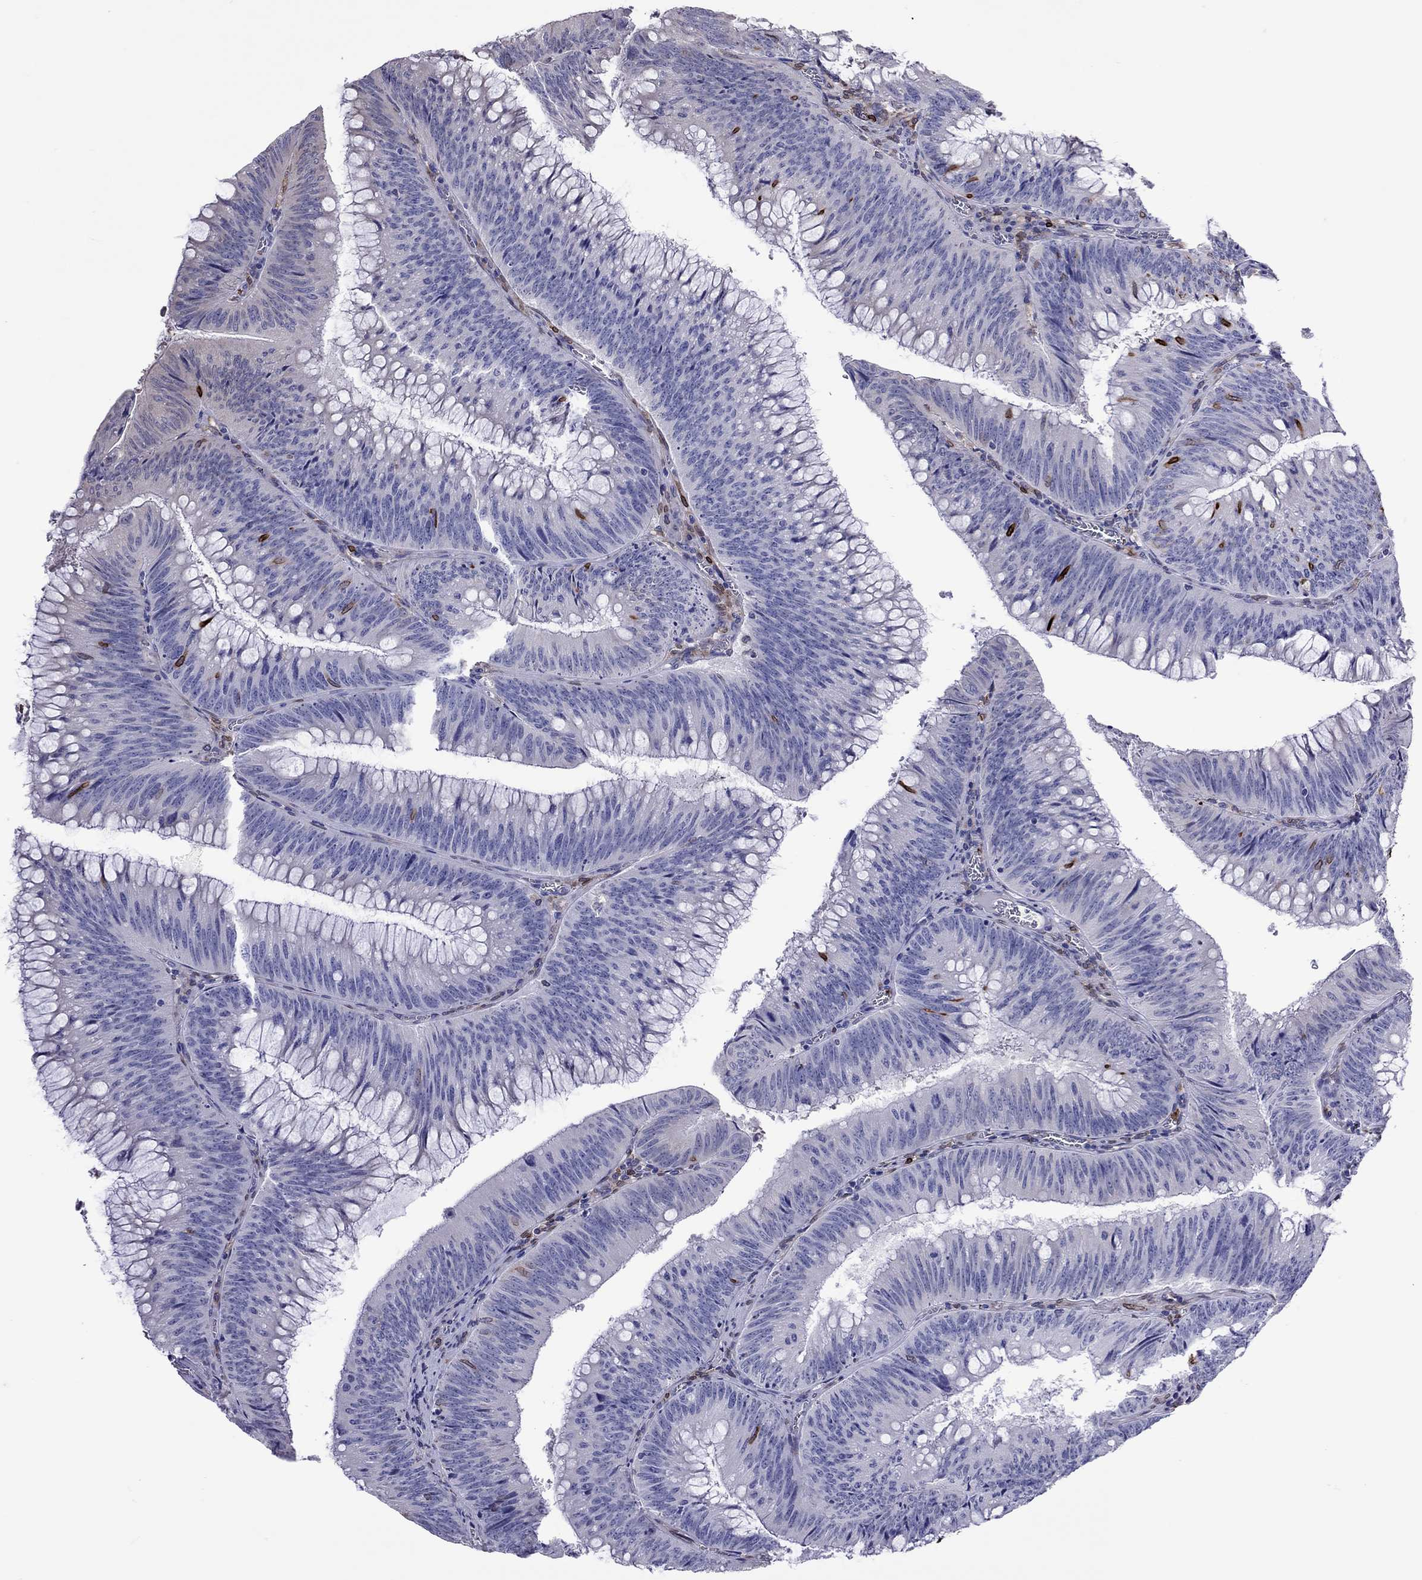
{"staining": {"intensity": "negative", "quantity": "none", "location": "none"}, "tissue": "colorectal cancer", "cell_type": "Tumor cells", "image_type": "cancer", "snomed": [{"axis": "morphology", "description": "Adenocarcinoma, NOS"}, {"axis": "topography", "description": "Rectum"}], "caption": "Photomicrograph shows no significant protein expression in tumor cells of colorectal cancer (adenocarcinoma). (DAB immunohistochemistry (IHC) with hematoxylin counter stain).", "gene": "ADORA2A", "patient": {"sex": "female", "age": 72}}